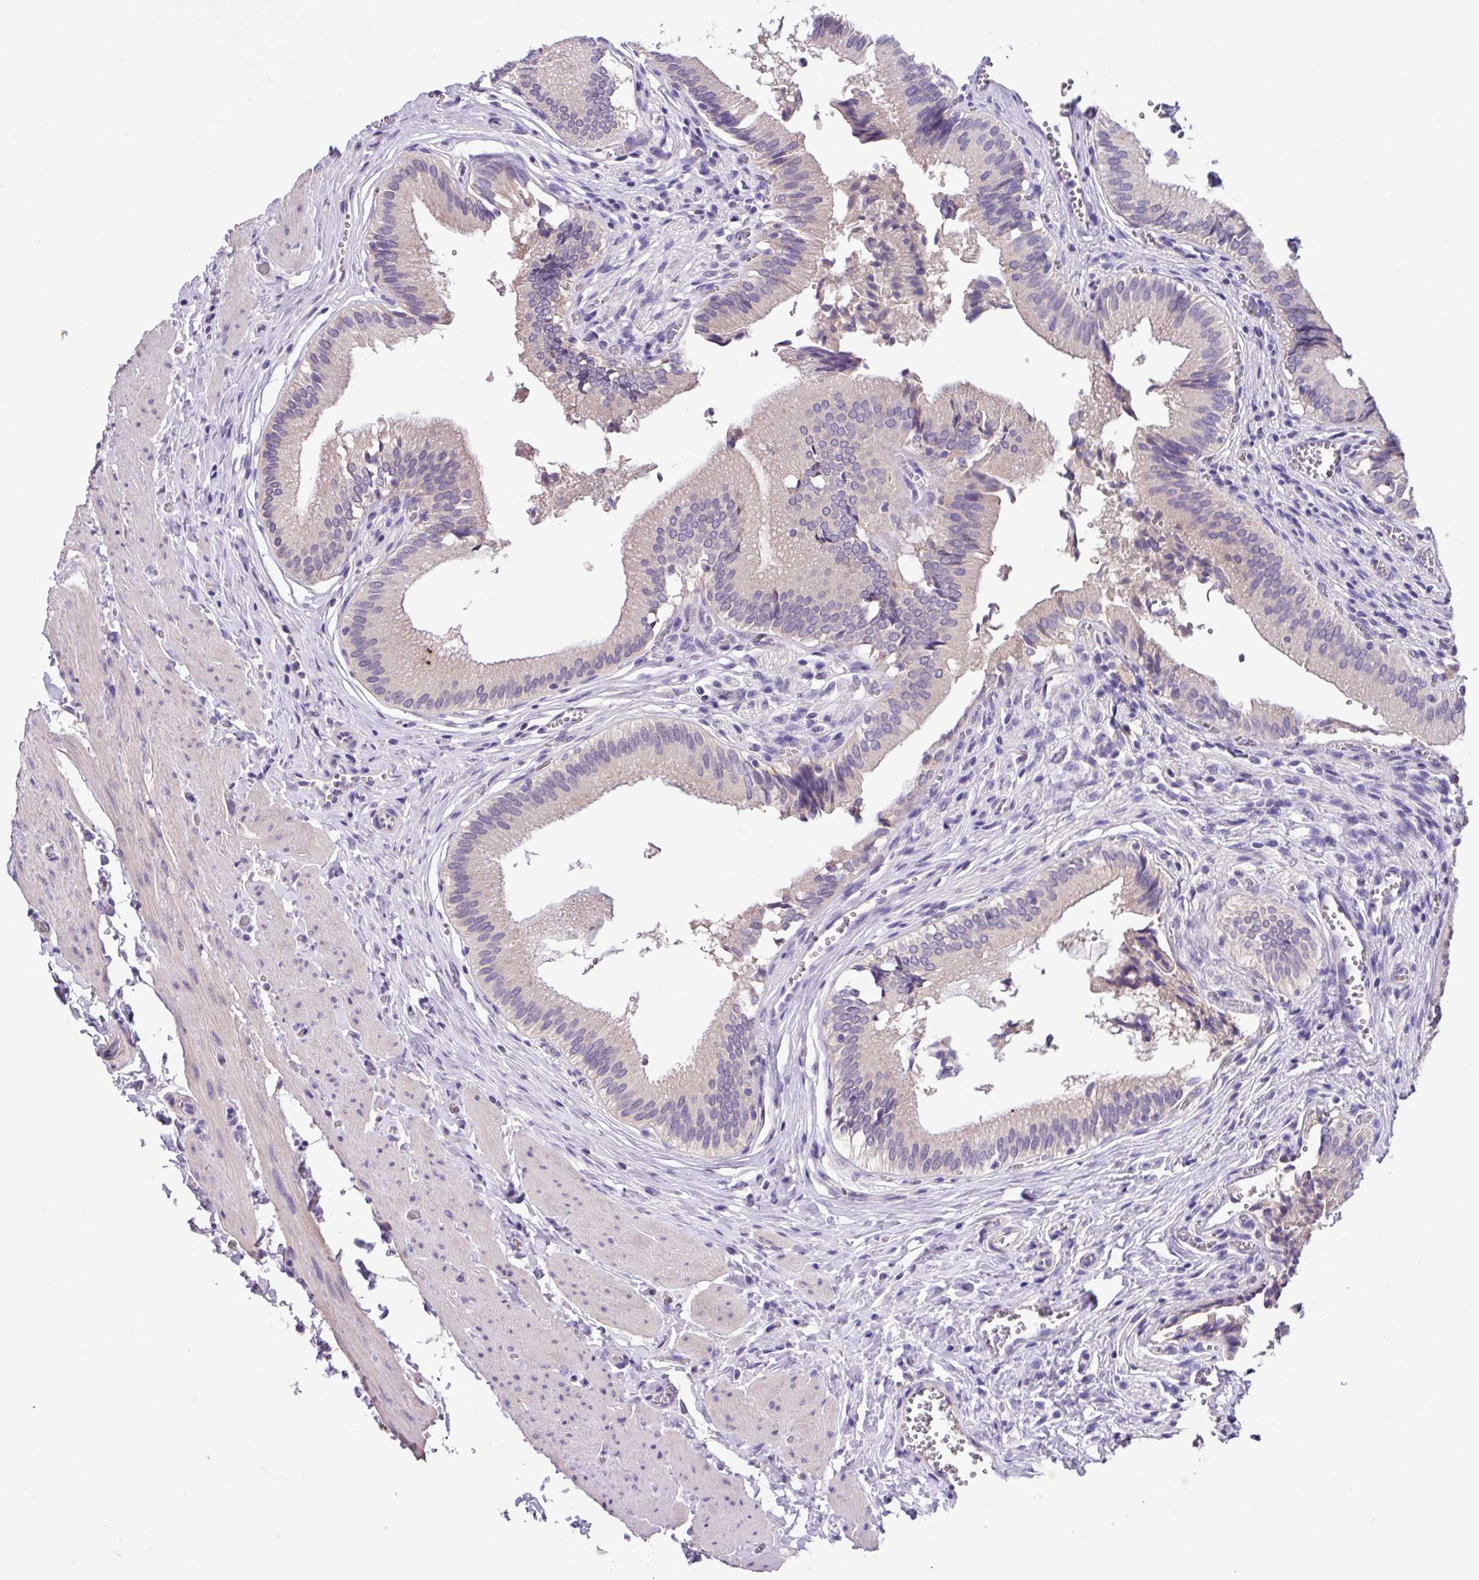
{"staining": {"intensity": "weak", "quantity": "<25%", "location": "cytoplasmic/membranous"}, "tissue": "gallbladder", "cell_type": "Glandular cells", "image_type": "normal", "snomed": [{"axis": "morphology", "description": "Normal tissue, NOS"}, {"axis": "topography", "description": "Gallbladder"}], "caption": "Protein analysis of unremarkable gallbladder demonstrates no significant positivity in glandular cells. (Brightfield microscopy of DAB immunohistochemistry (IHC) at high magnification).", "gene": "PAX8", "patient": {"sex": "male", "age": 17}}